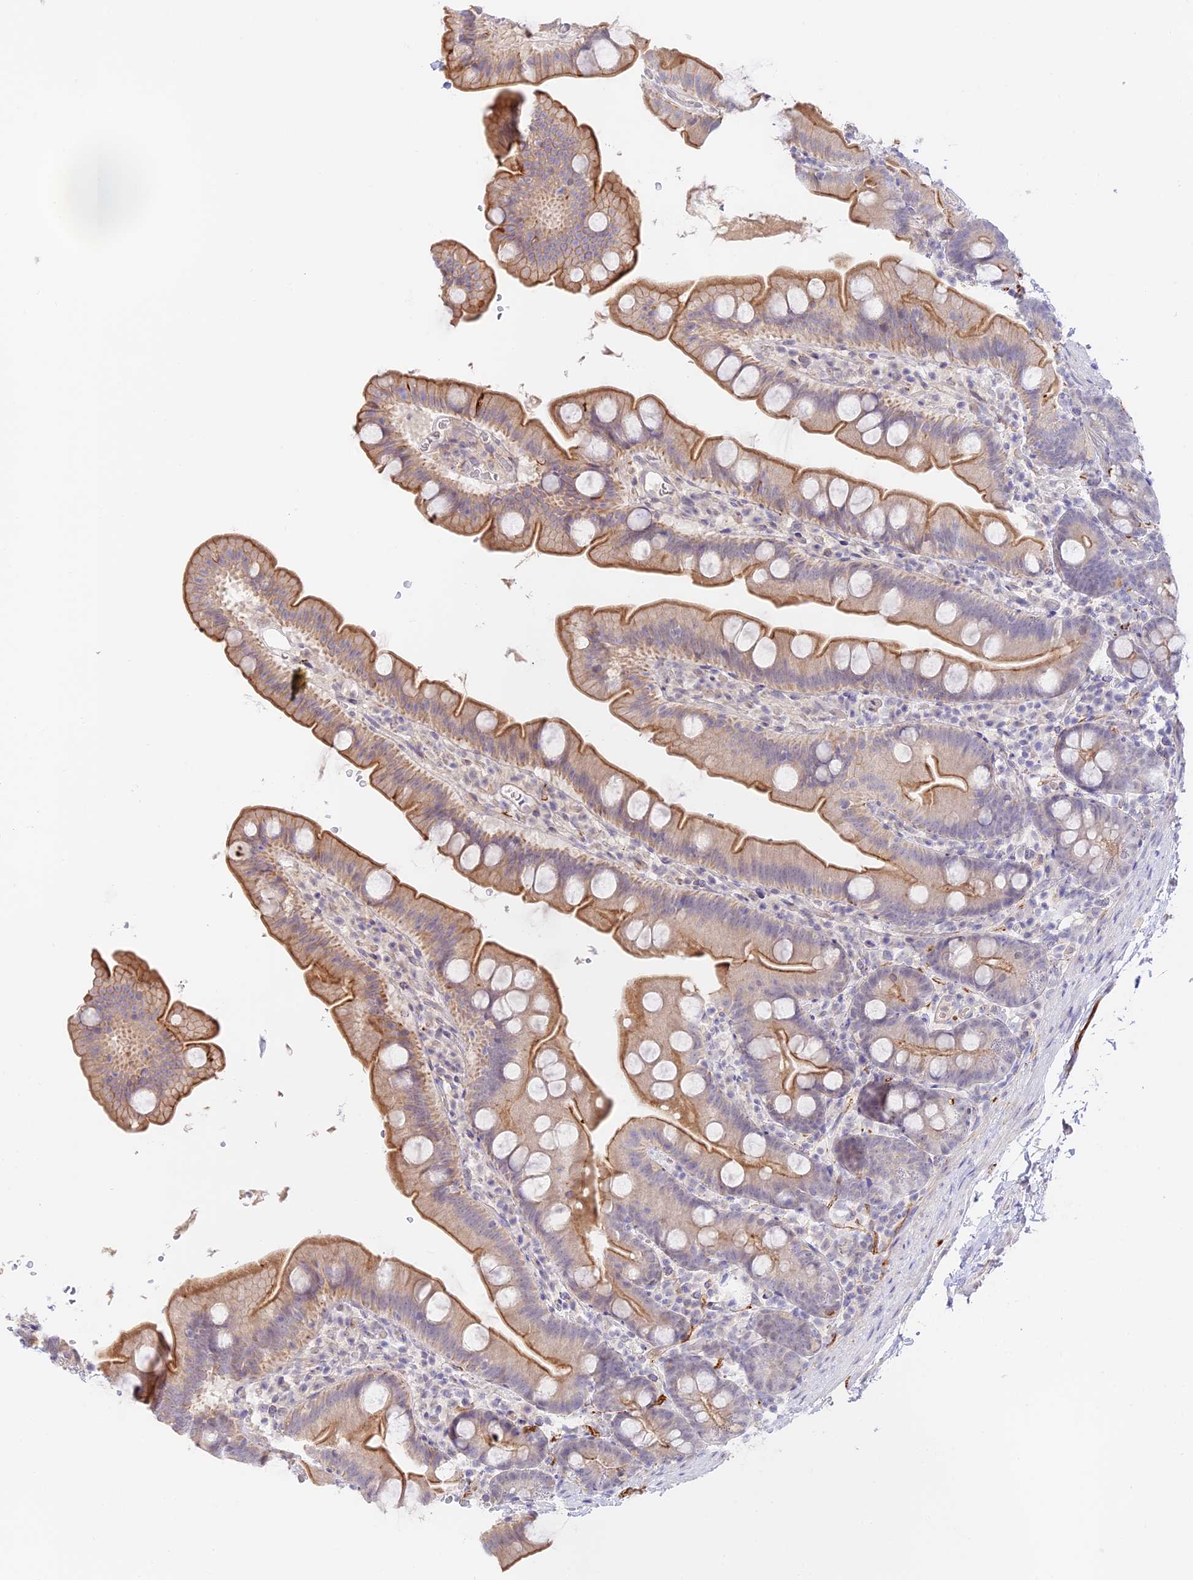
{"staining": {"intensity": "moderate", "quantity": "25%-75%", "location": "cytoplasmic/membranous"}, "tissue": "small intestine", "cell_type": "Glandular cells", "image_type": "normal", "snomed": [{"axis": "morphology", "description": "Normal tissue, NOS"}, {"axis": "topography", "description": "Small intestine"}], "caption": "The immunohistochemical stain shows moderate cytoplasmic/membranous positivity in glandular cells of unremarkable small intestine.", "gene": "CAMSAP3", "patient": {"sex": "female", "age": 68}}